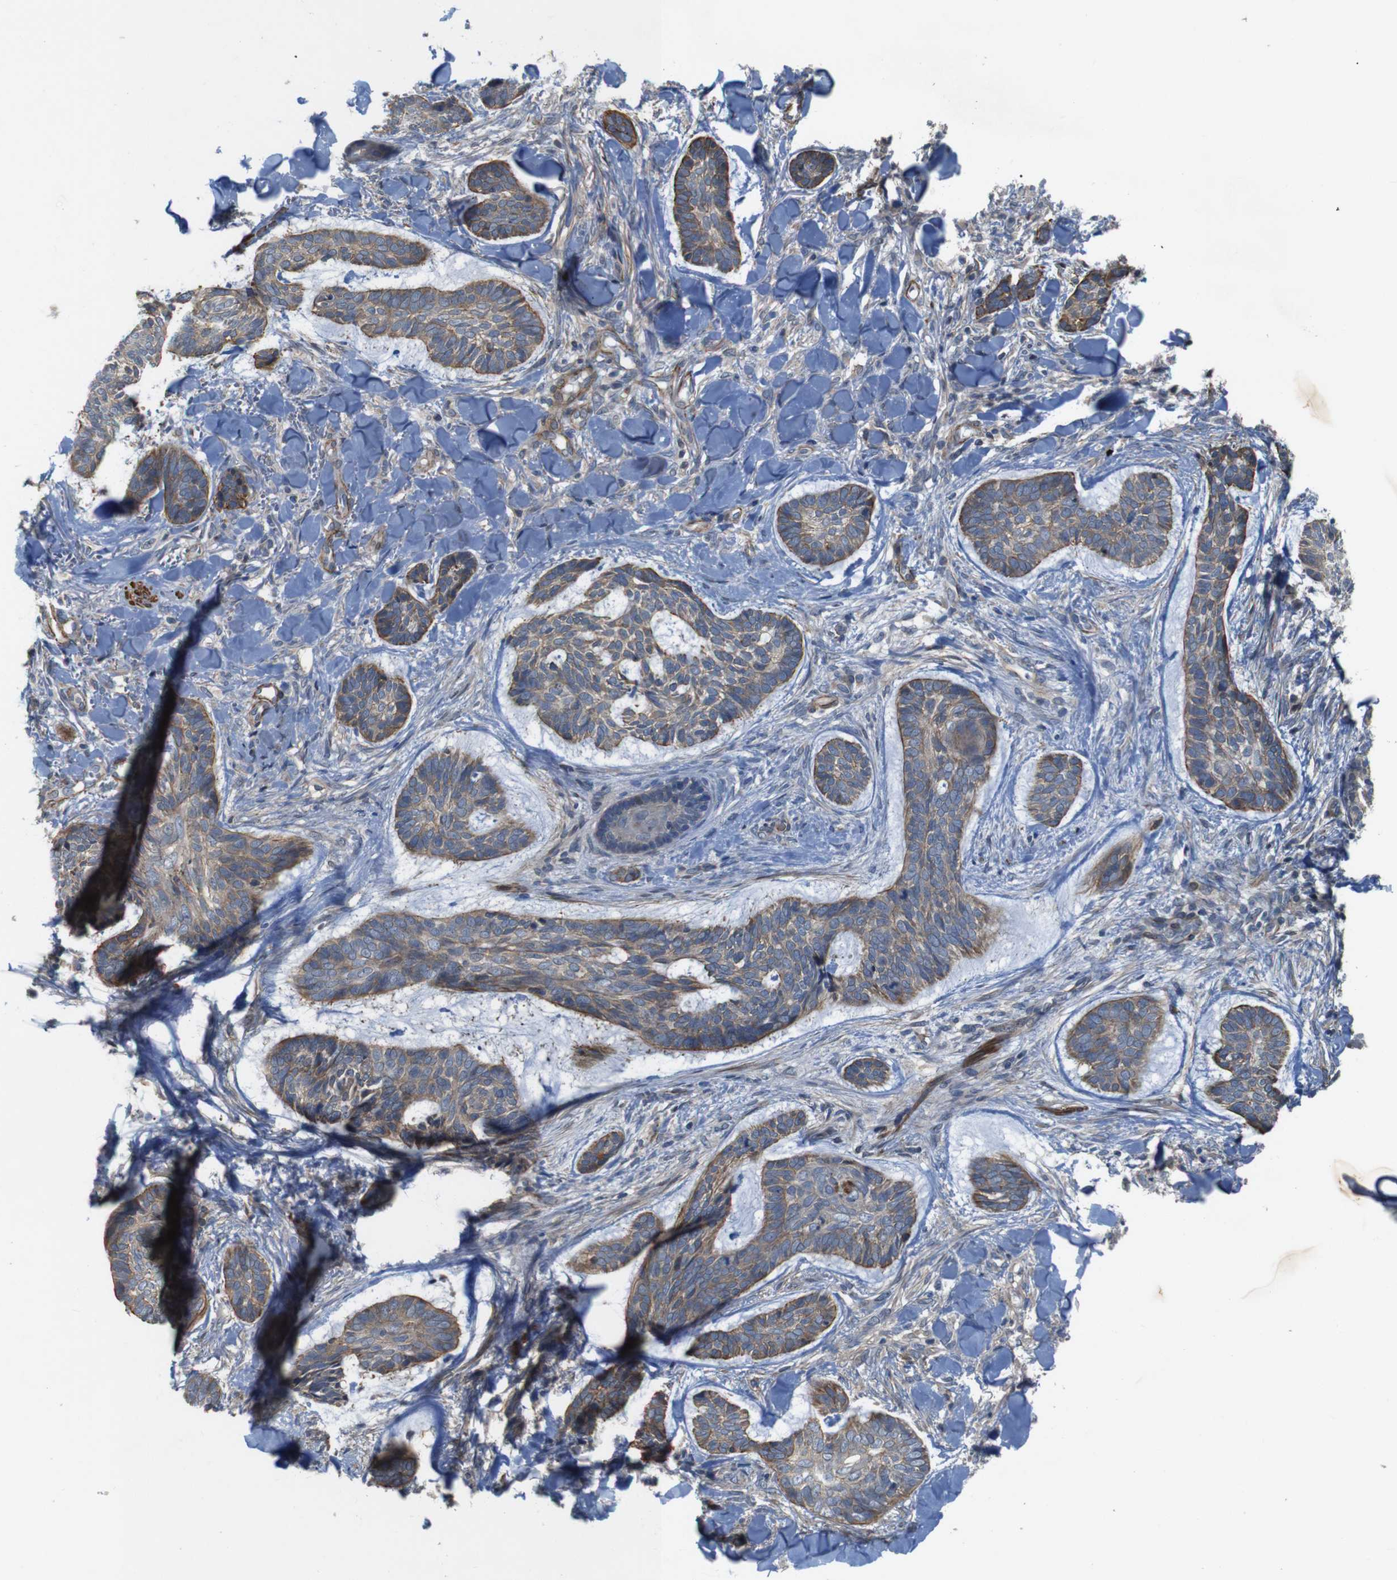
{"staining": {"intensity": "moderate", "quantity": ">75%", "location": "cytoplasmic/membranous"}, "tissue": "skin cancer", "cell_type": "Tumor cells", "image_type": "cancer", "snomed": [{"axis": "morphology", "description": "Basal cell carcinoma"}, {"axis": "topography", "description": "Skin"}], "caption": "Moderate cytoplasmic/membranous protein expression is seen in about >75% of tumor cells in skin cancer.", "gene": "GGT7", "patient": {"sex": "male", "age": 43}}